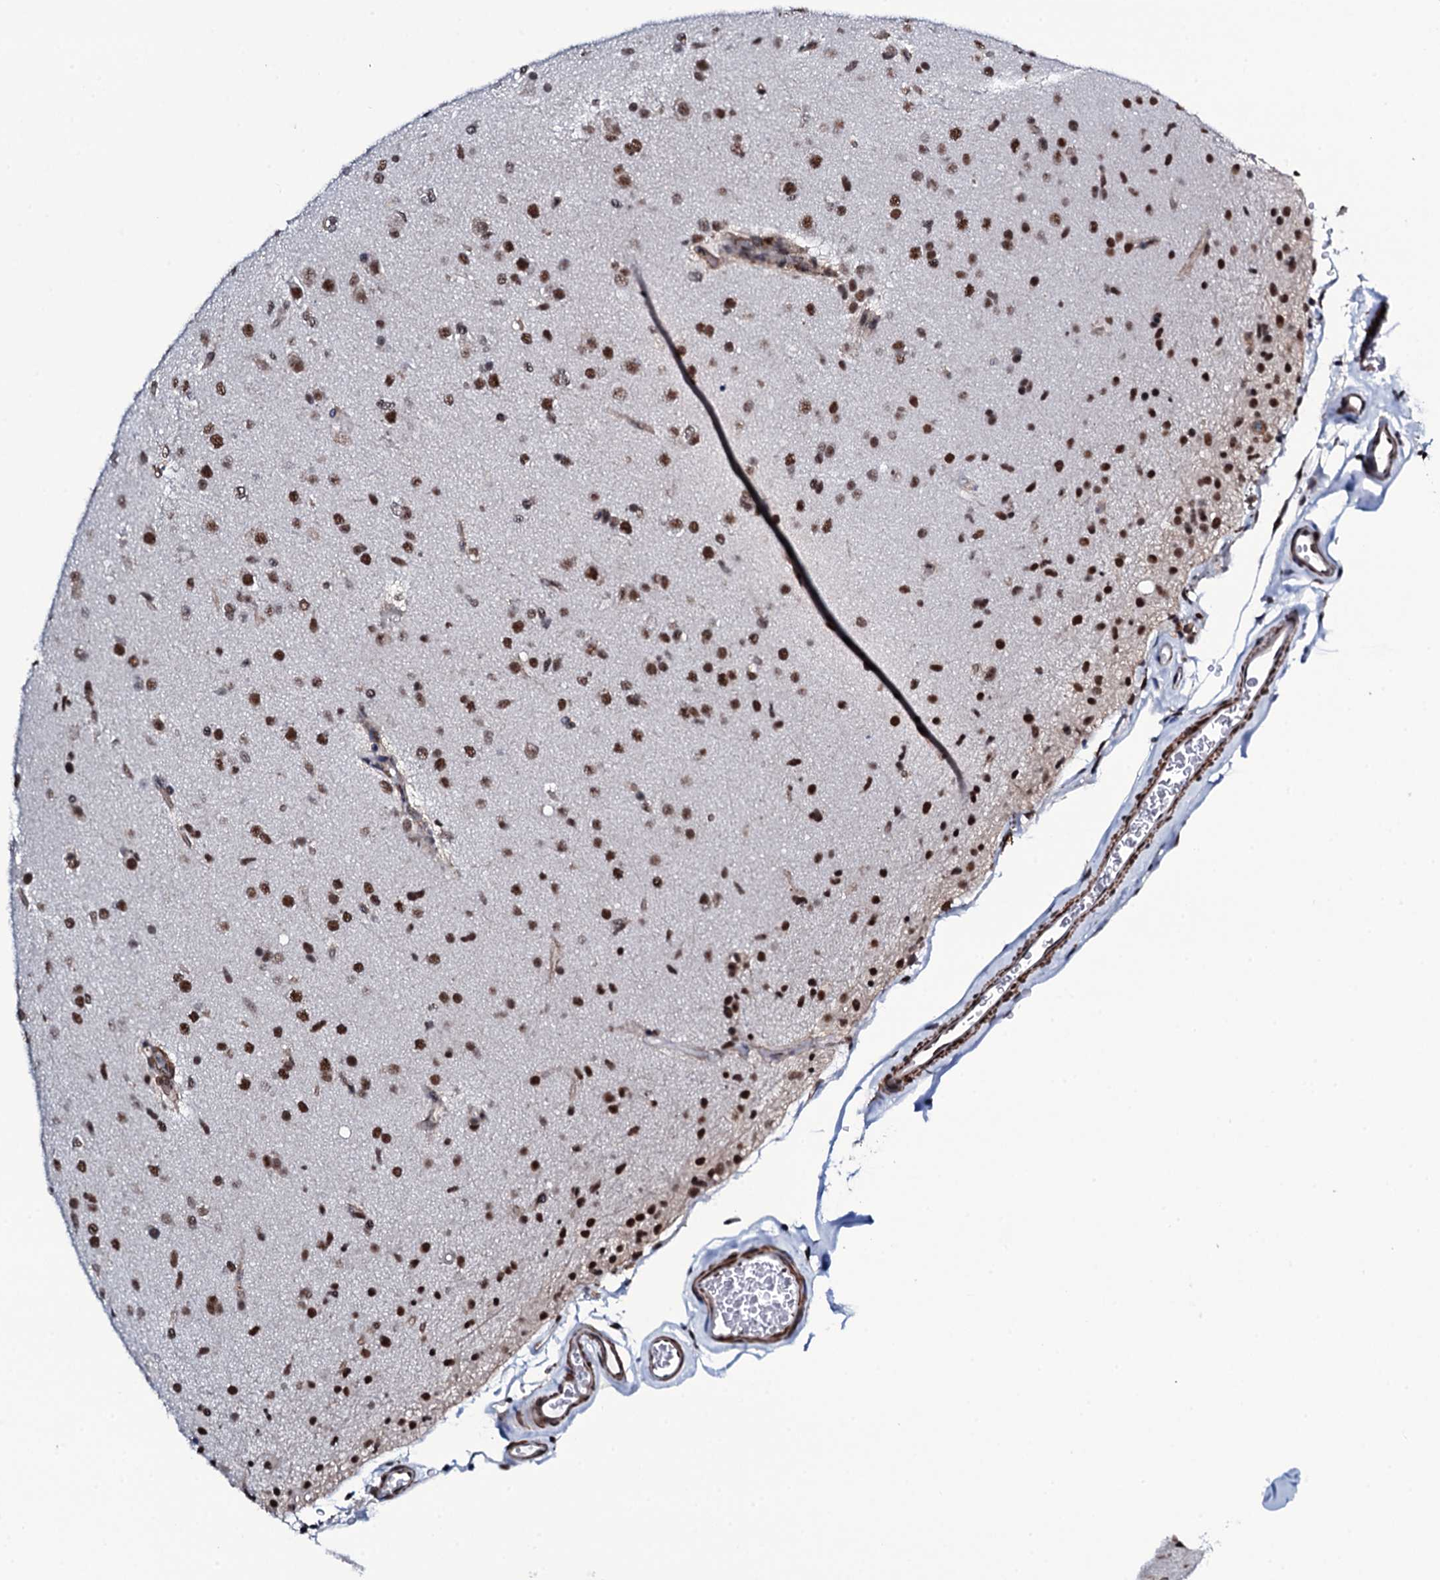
{"staining": {"intensity": "moderate", "quantity": "25%-75%", "location": "nuclear"}, "tissue": "glioma", "cell_type": "Tumor cells", "image_type": "cancer", "snomed": [{"axis": "morphology", "description": "Glioma, malignant, Low grade"}, {"axis": "topography", "description": "Brain"}], "caption": "Protein staining by IHC shows moderate nuclear staining in approximately 25%-75% of tumor cells in low-grade glioma (malignant). The protein is shown in brown color, while the nuclei are stained blue.", "gene": "CWC15", "patient": {"sex": "male", "age": 65}}